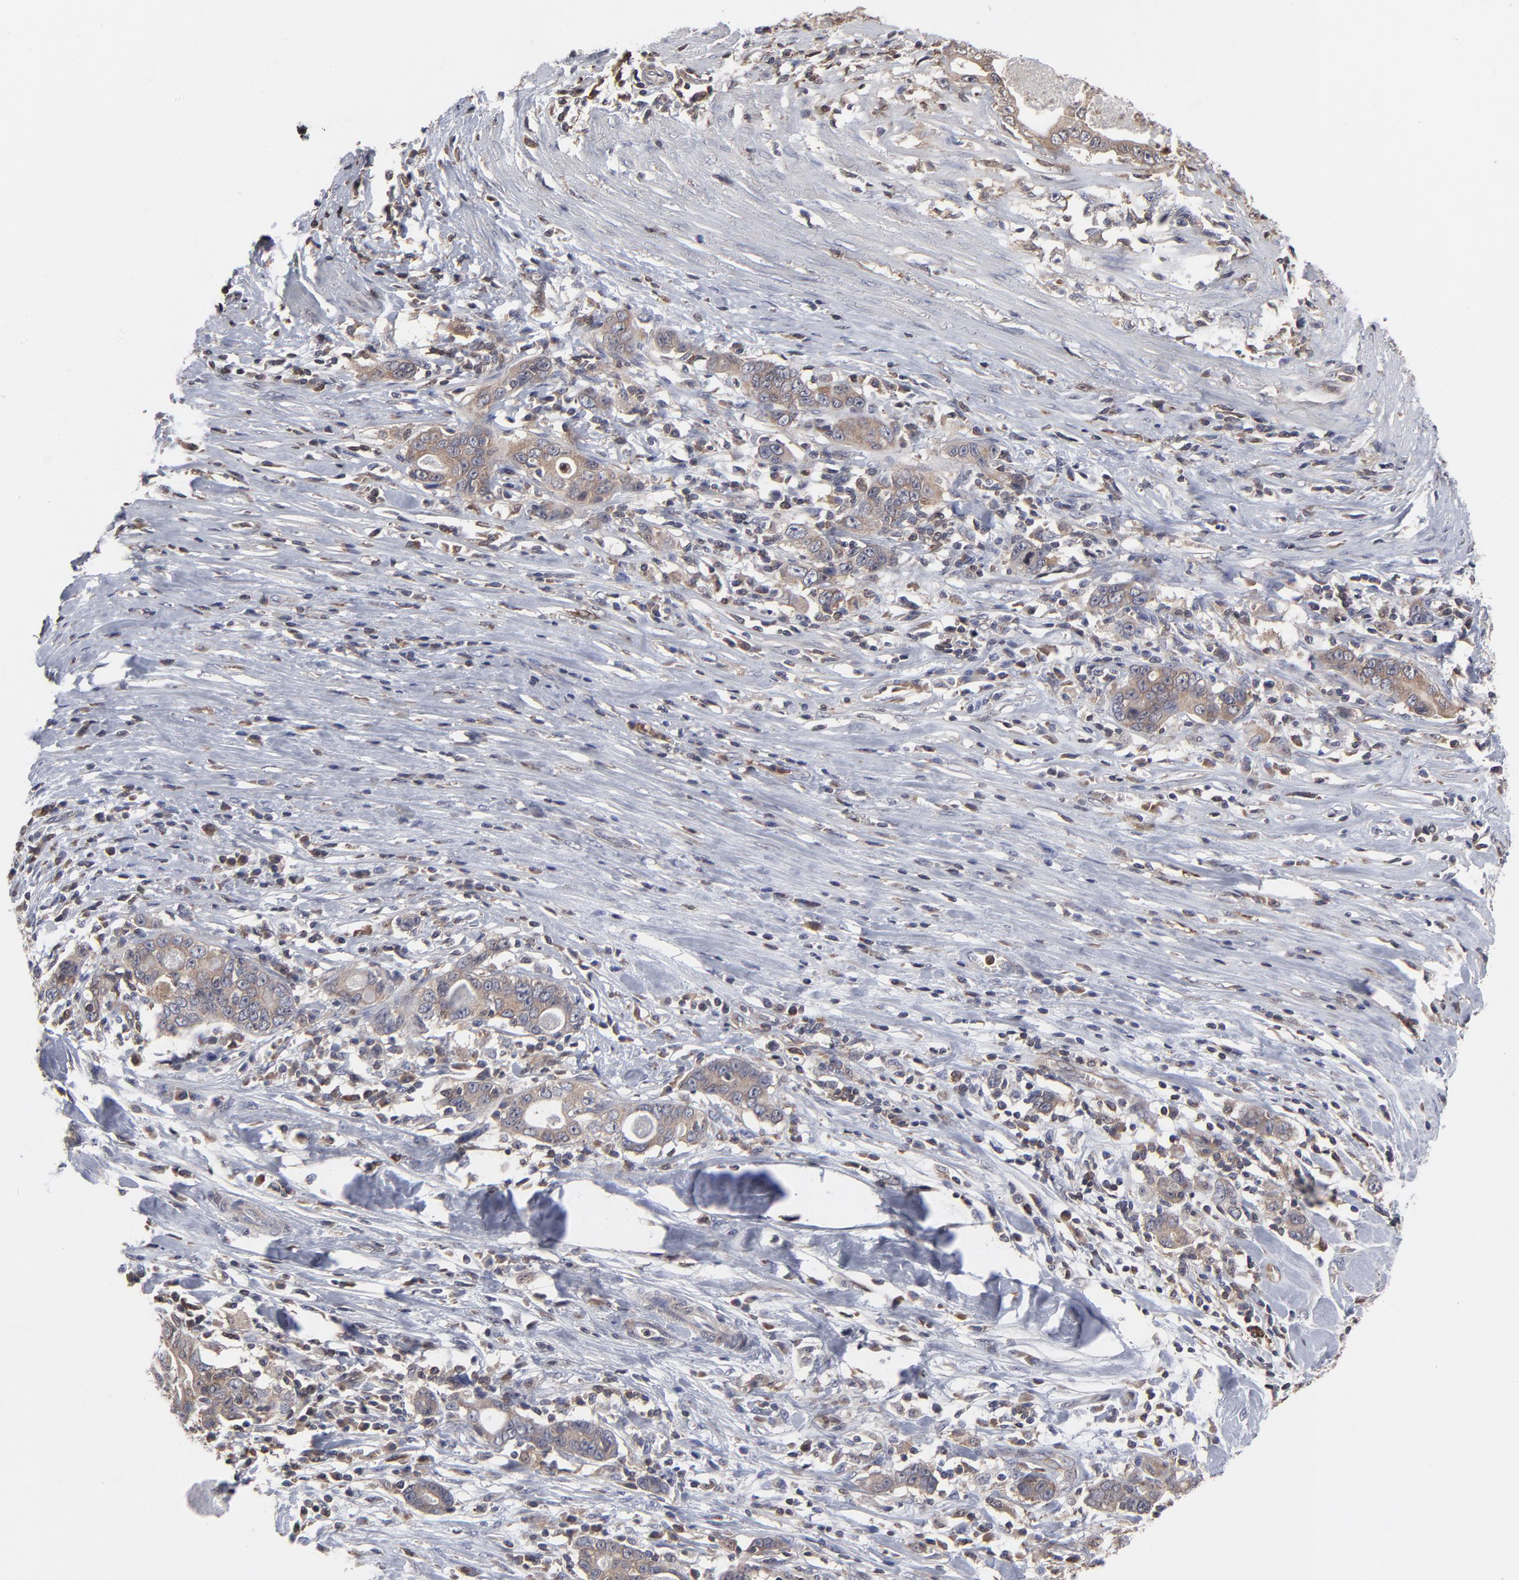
{"staining": {"intensity": "moderate", "quantity": ">75%", "location": "cytoplasmic/membranous"}, "tissue": "stomach cancer", "cell_type": "Tumor cells", "image_type": "cancer", "snomed": [{"axis": "morphology", "description": "Adenocarcinoma, NOS"}, {"axis": "topography", "description": "Stomach, lower"}], "caption": "Stomach adenocarcinoma stained with a protein marker displays moderate staining in tumor cells.", "gene": "MAP2K1", "patient": {"sex": "female", "age": 72}}